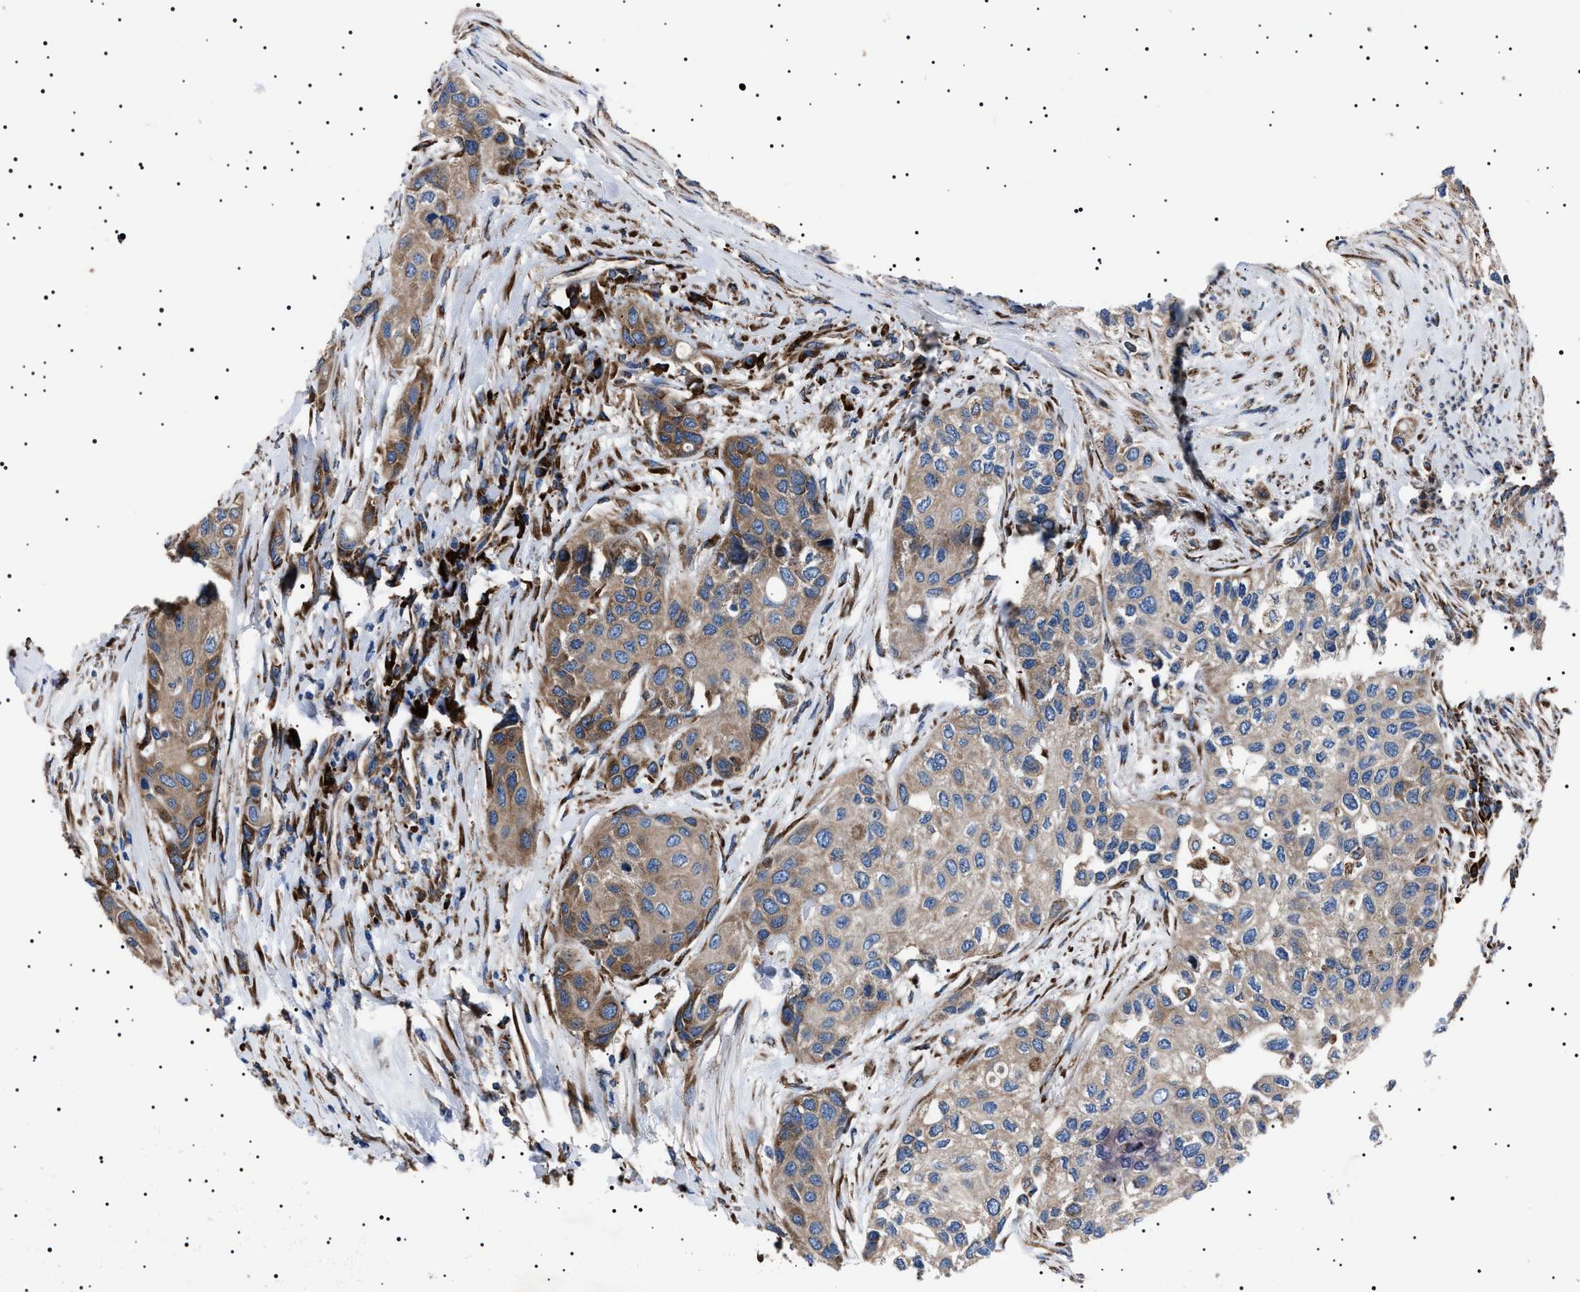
{"staining": {"intensity": "moderate", "quantity": ">75%", "location": "cytoplasmic/membranous"}, "tissue": "urothelial cancer", "cell_type": "Tumor cells", "image_type": "cancer", "snomed": [{"axis": "morphology", "description": "Urothelial carcinoma, High grade"}, {"axis": "topography", "description": "Urinary bladder"}], "caption": "A medium amount of moderate cytoplasmic/membranous staining is identified in approximately >75% of tumor cells in urothelial carcinoma (high-grade) tissue. (DAB IHC, brown staining for protein, blue staining for nuclei).", "gene": "TOP1MT", "patient": {"sex": "female", "age": 56}}